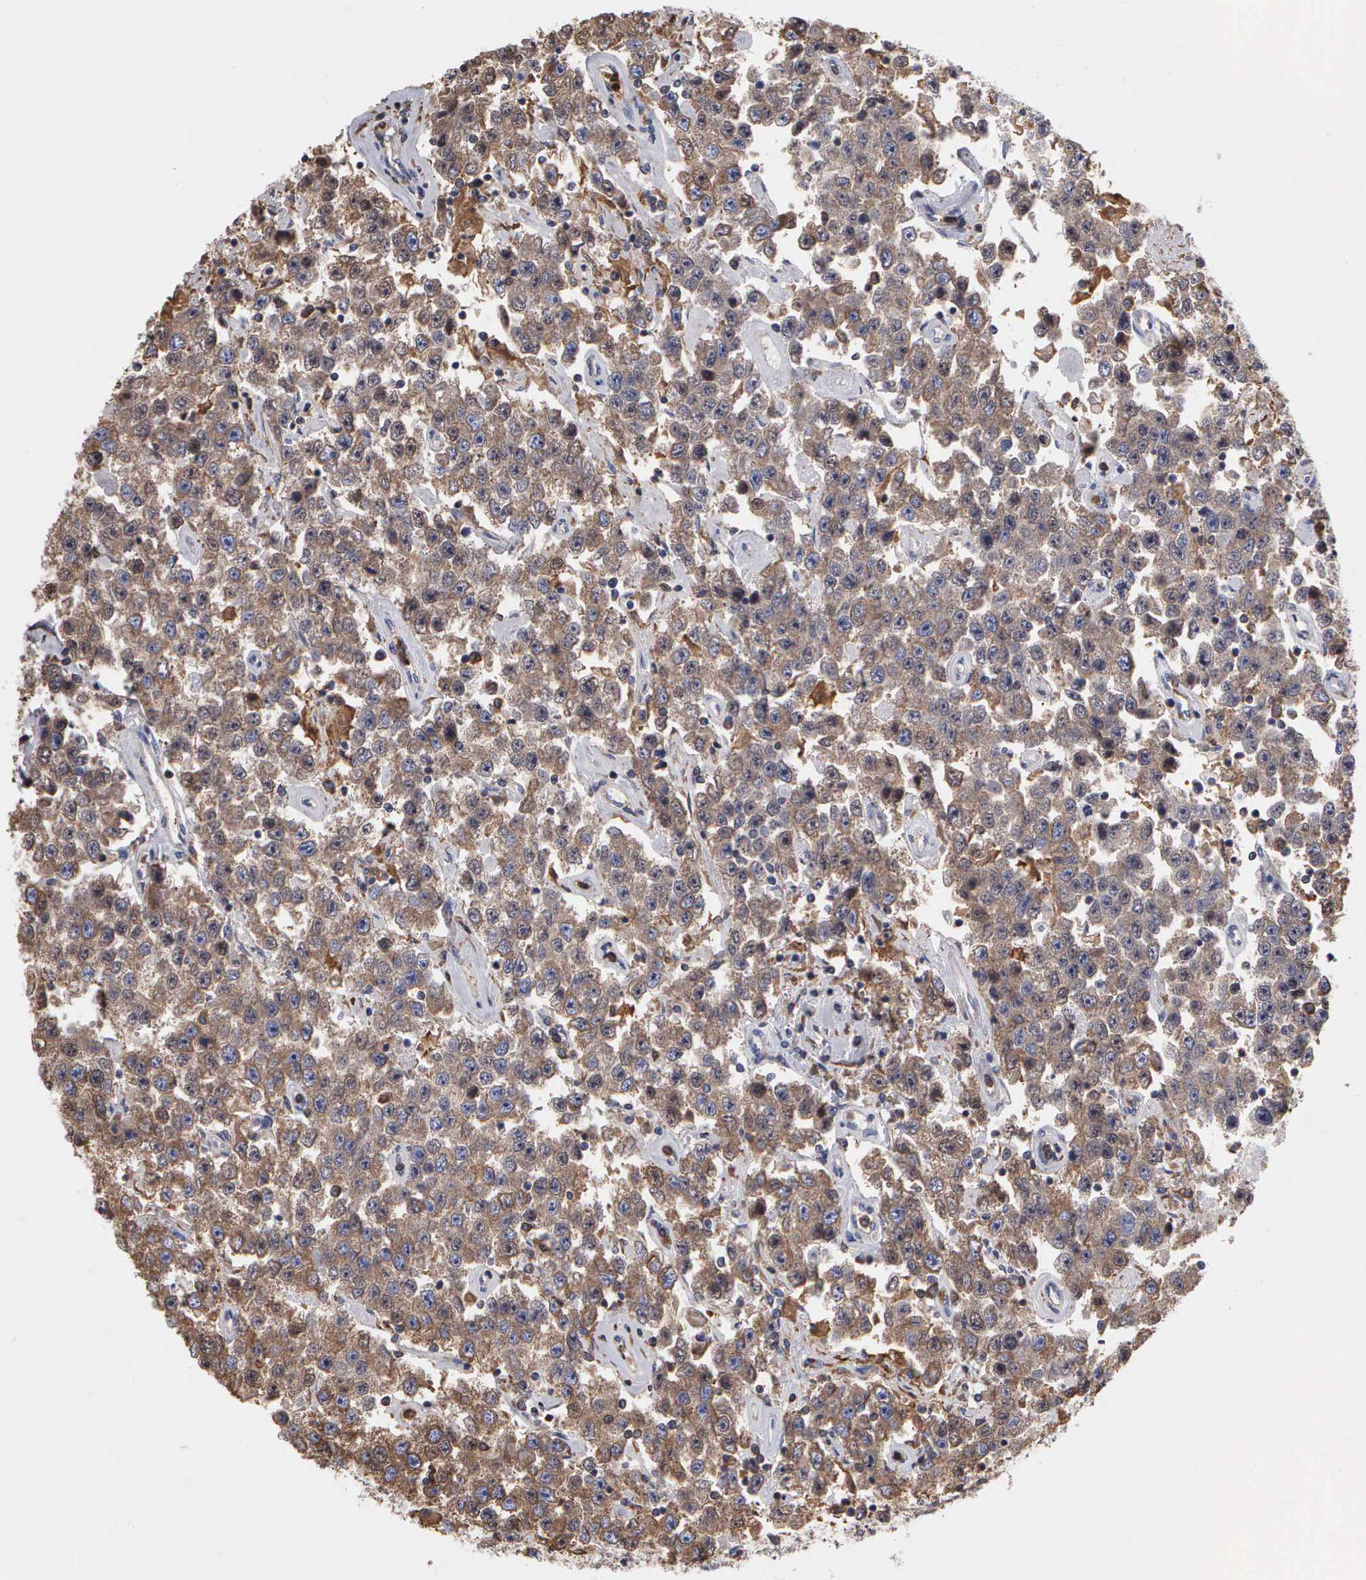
{"staining": {"intensity": "moderate", "quantity": ">75%", "location": "cytoplasmic/membranous"}, "tissue": "testis cancer", "cell_type": "Tumor cells", "image_type": "cancer", "snomed": [{"axis": "morphology", "description": "Seminoma, NOS"}, {"axis": "topography", "description": "Testis"}], "caption": "Protein expression analysis of testis cancer reveals moderate cytoplasmic/membranous positivity in approximately >75% of tumor cells.", "gene": "G6PD", "patient": {"sex": "male", "age": 52}}